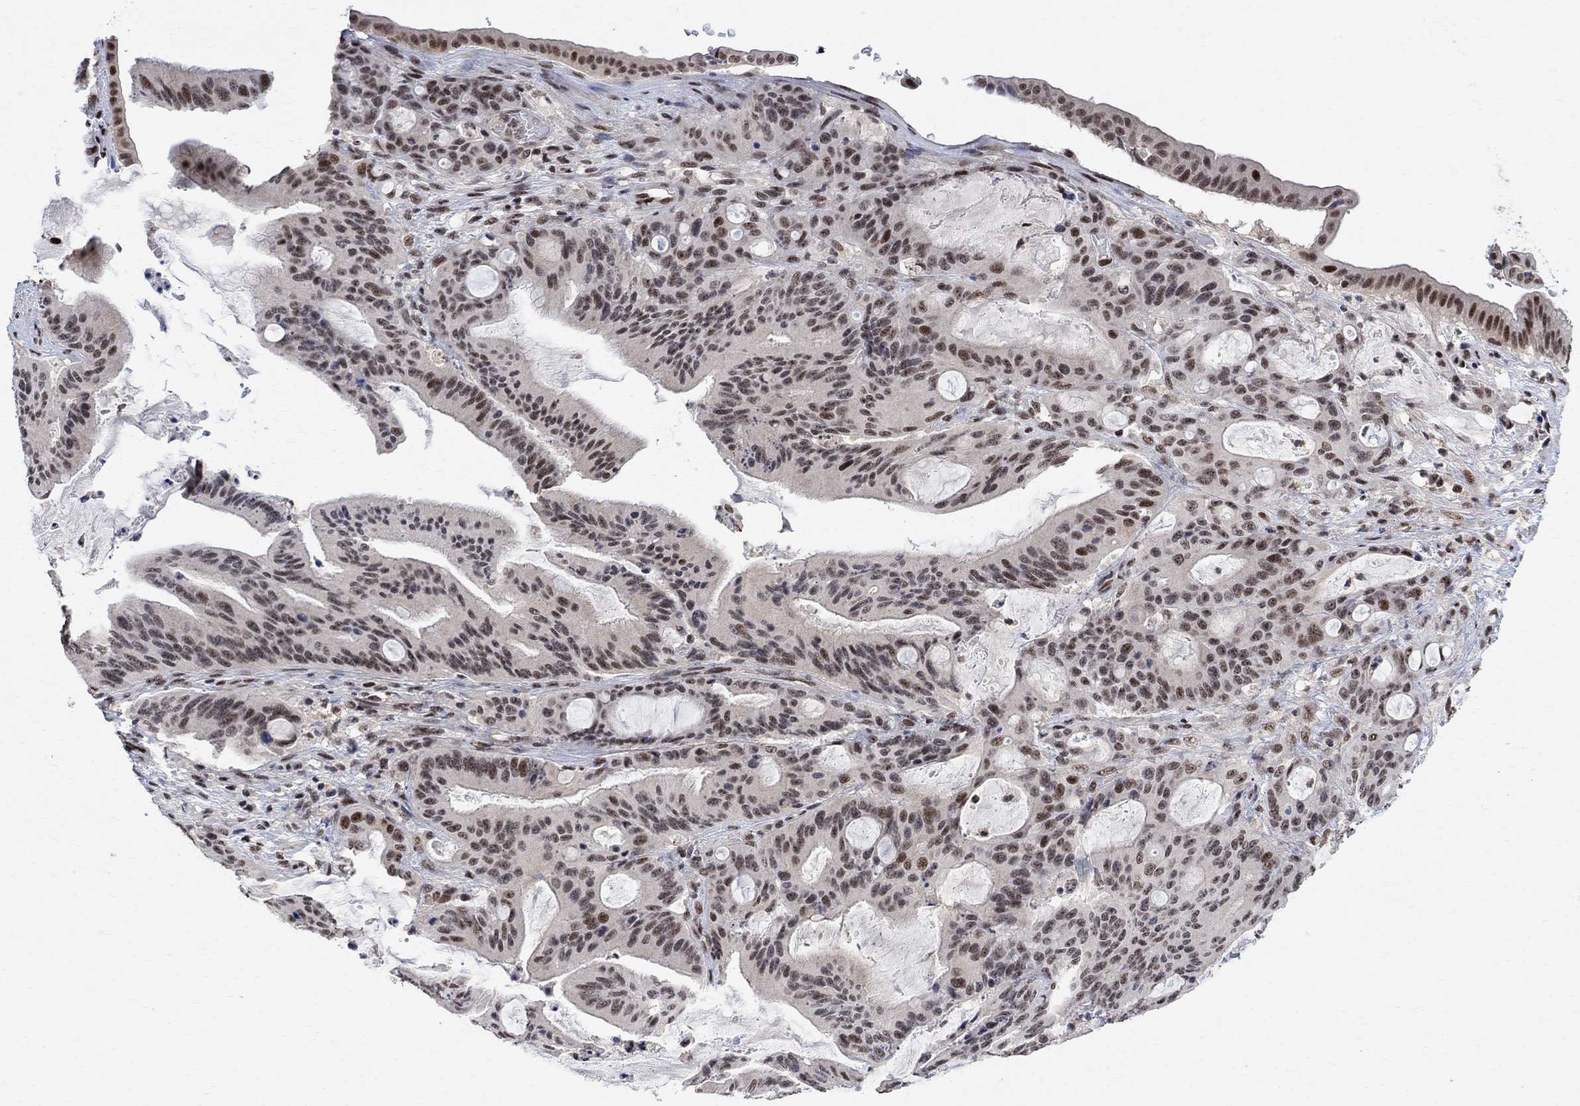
{"staining": {"intensity": "moderate", "quantity": "<25%", "location": "nuclear"}, "tissue": "liver cancer", "cell_type": "Tumor cells", "image_type": "cancer", "snomed": [{"axis": "morphology", "description": "Cholangiocarcinoma"}, {"axis": "topography", "description": "Liver"}], "caption": "About <25% of tumor cells in cholangiocarcinoma (liver) show moderate nuclear protein positivity as visualized by brown immunohistochemical staining.", "gene": "E4F1", "patient": {"sex": "female", "age": 73}}